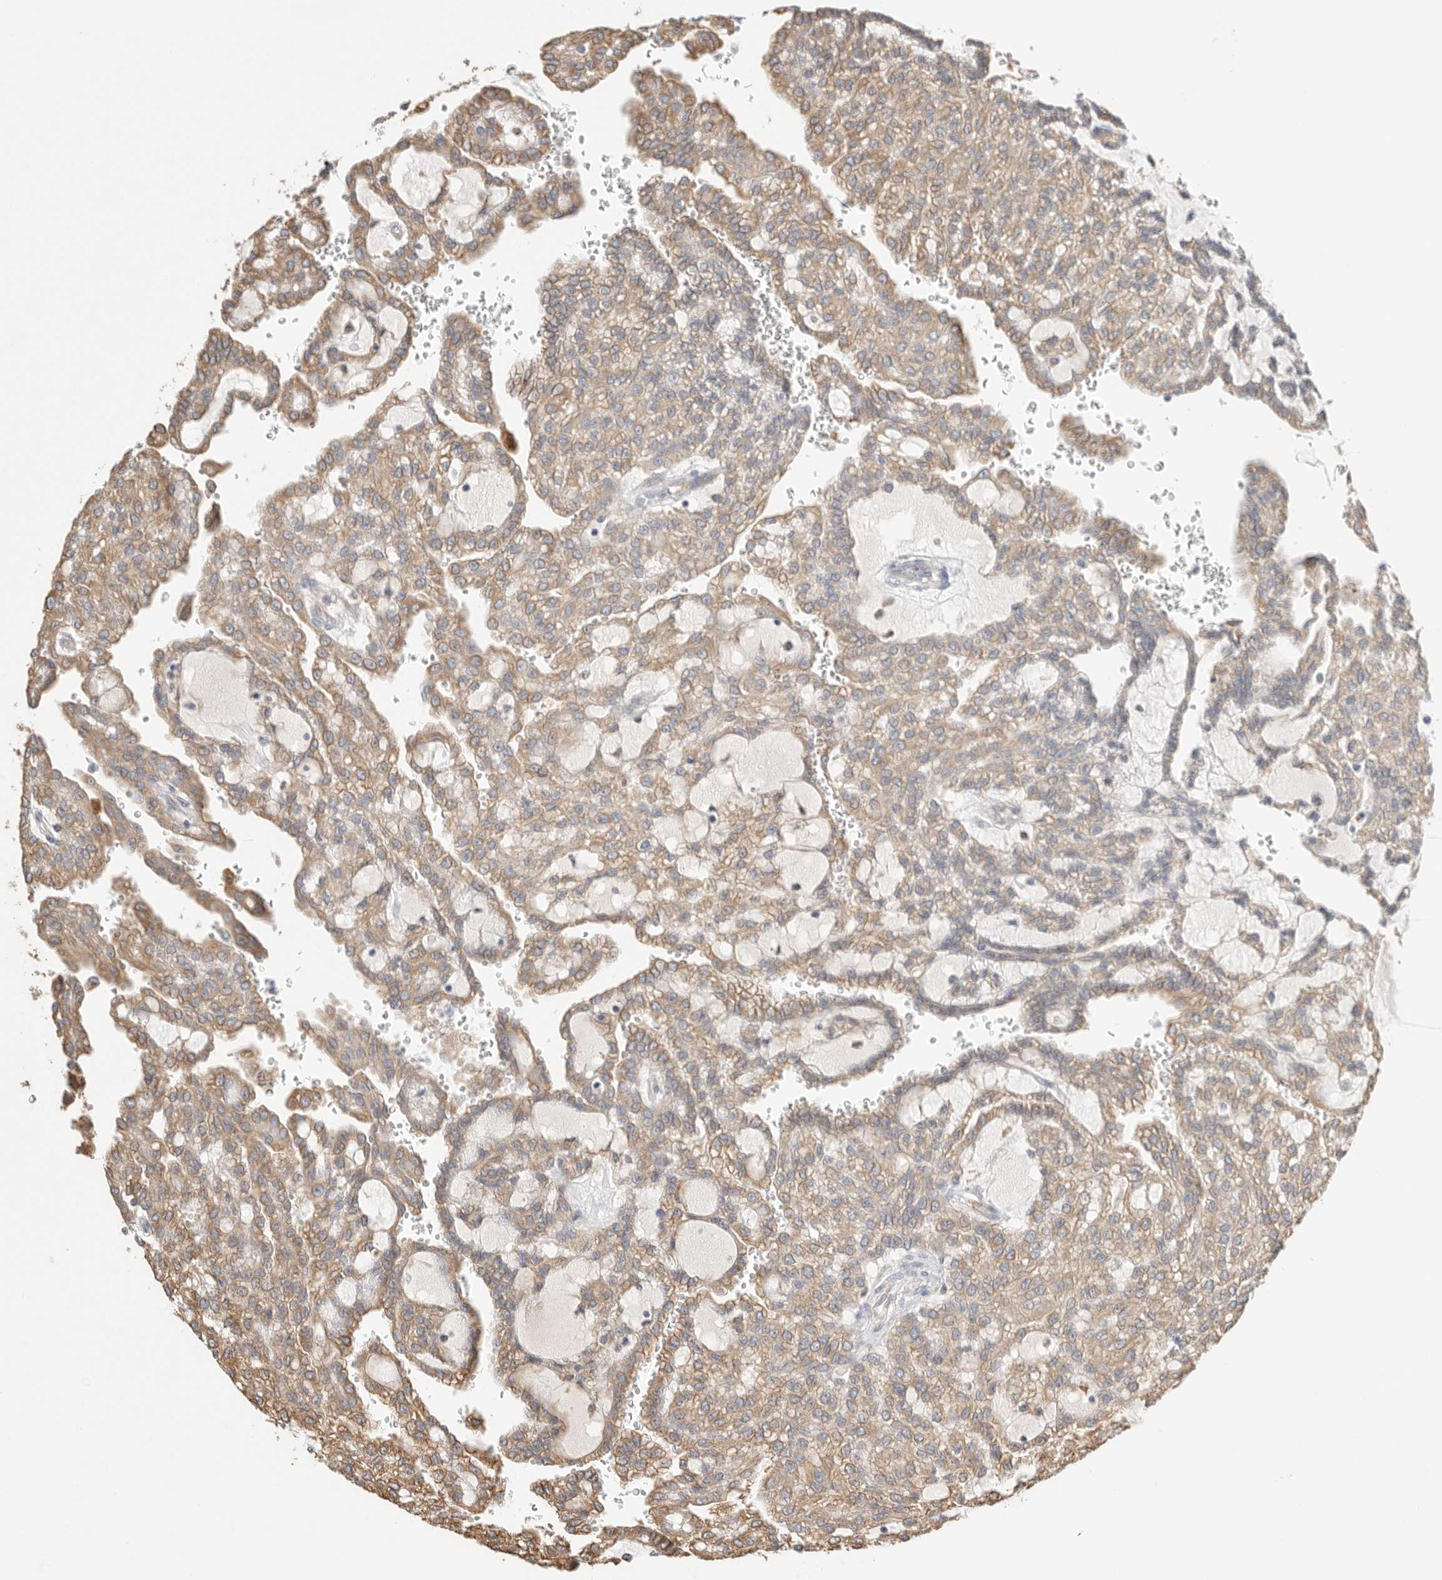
{"staining": {"intensity": "moderate", "quantity": ">75%", "location": "cytoplasmic/membranous"}, "tissue": "renal cancer", "cell_type": "Tumor cells", "image_type": "cancer", "snomed": [{"axis": "morphology", "description": "Adenocarcinoma, NOS"}, {"axis": "topography", "description": "Kidney"}], "caption": "DAB immunohistochemical staining of renal adenocarcinoma displays moderate cytoplasmic/membranous protein expression in about >75% of tumor cells. Immunohistochemistry stains the protein of interest in brown and the nuclei are stained blue.", "gene": "BLOC1S5", "patient": {"sex": "male", "age": 63}}